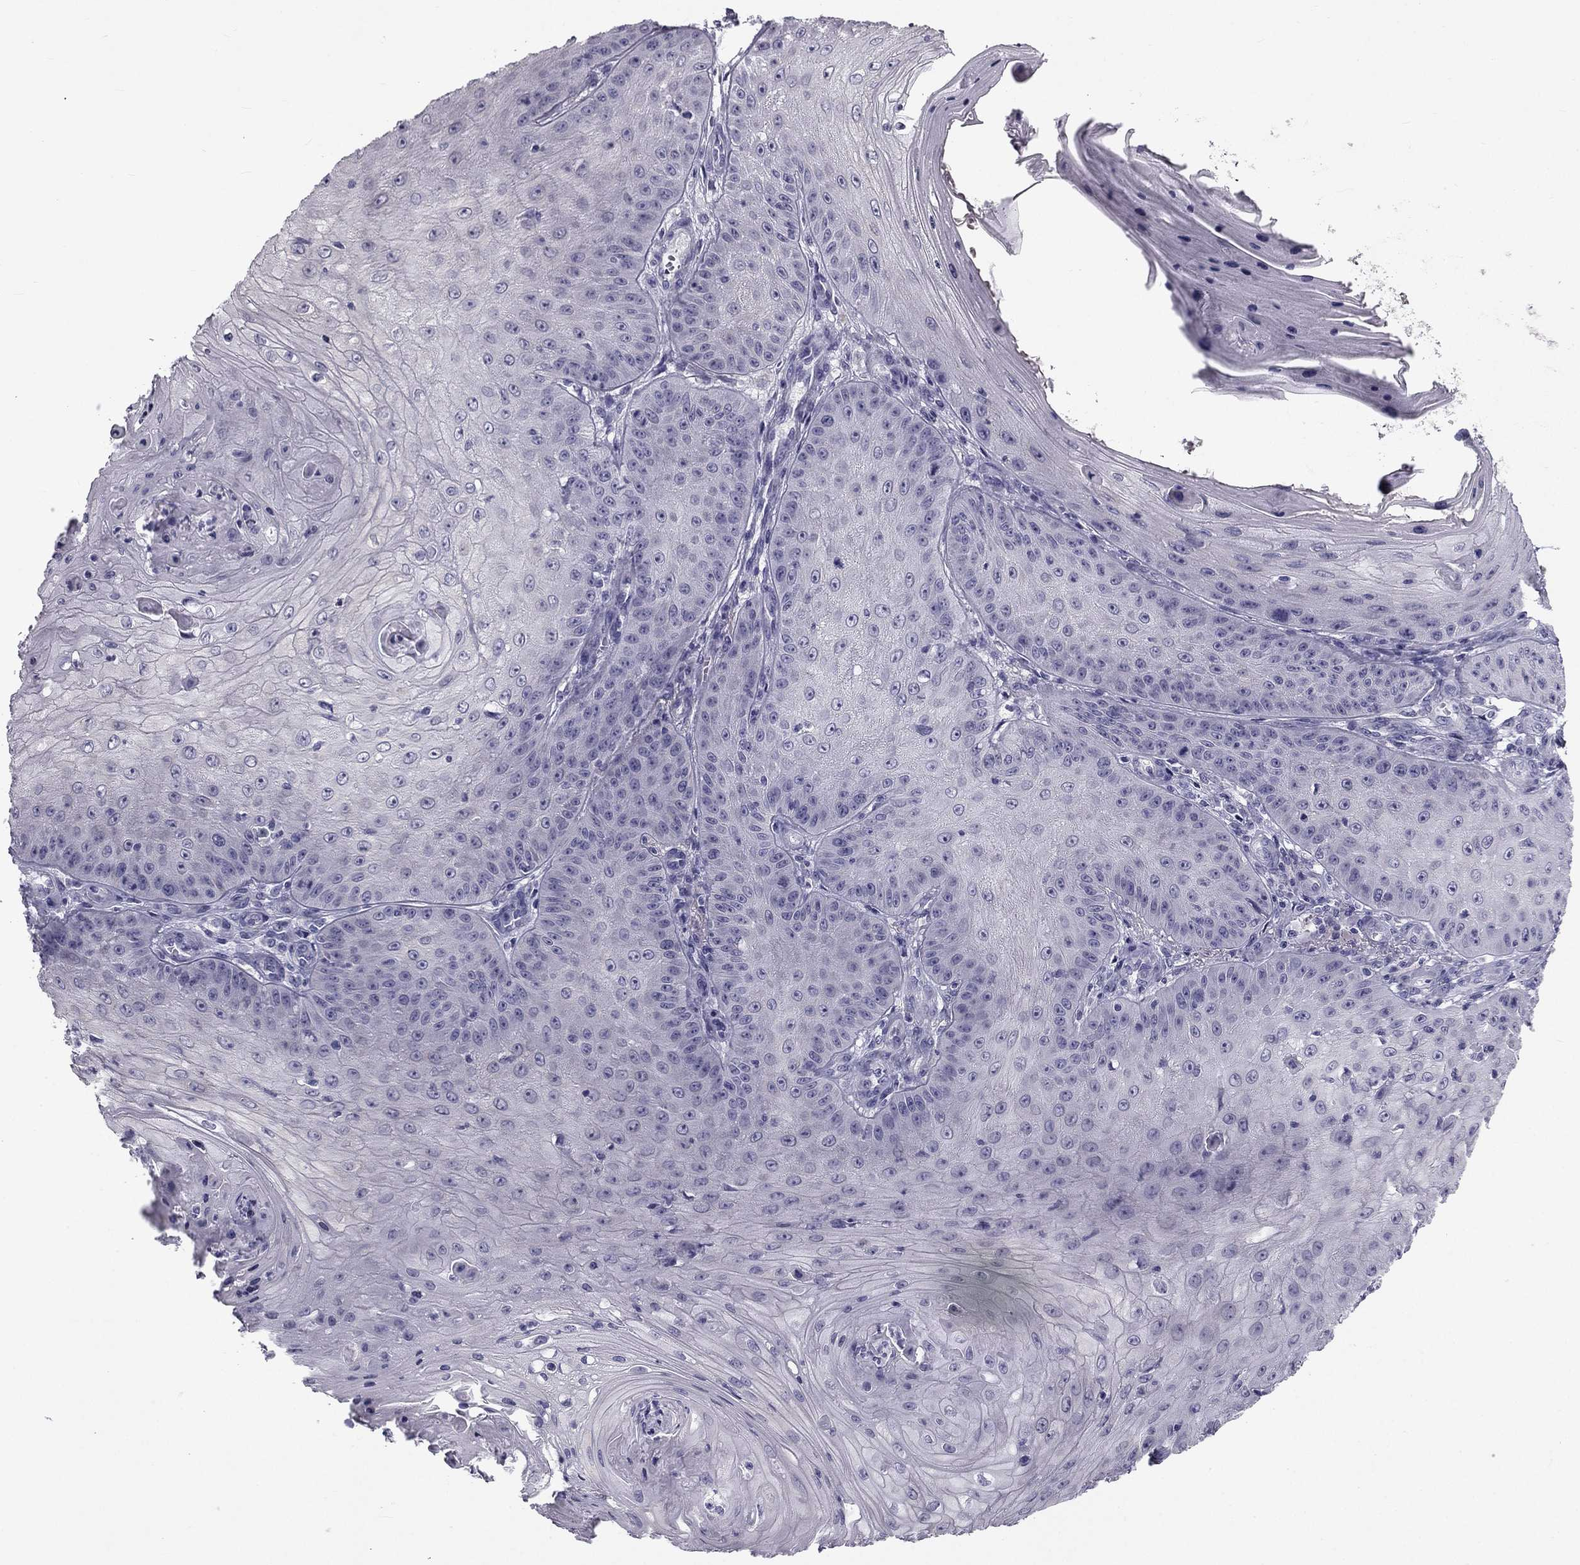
{"staining": {"intensity": "negative", "quantity": "none", "location": "none"}, "tissue": "skin cancer", "cell_type": "Tumor cells", "image_type": "cancer", "snomed": [{"axis": "morphology", "description": "Squamous cell carcinoma, NOS"}, {"axis": "topography", "description": "Skin"}], "caption": "Tumor cells are negative for protein expression in human squamous cell carcinoma (skin).", "gene": "CCDC40", "patient": {"sex": "male", "age": 70}}